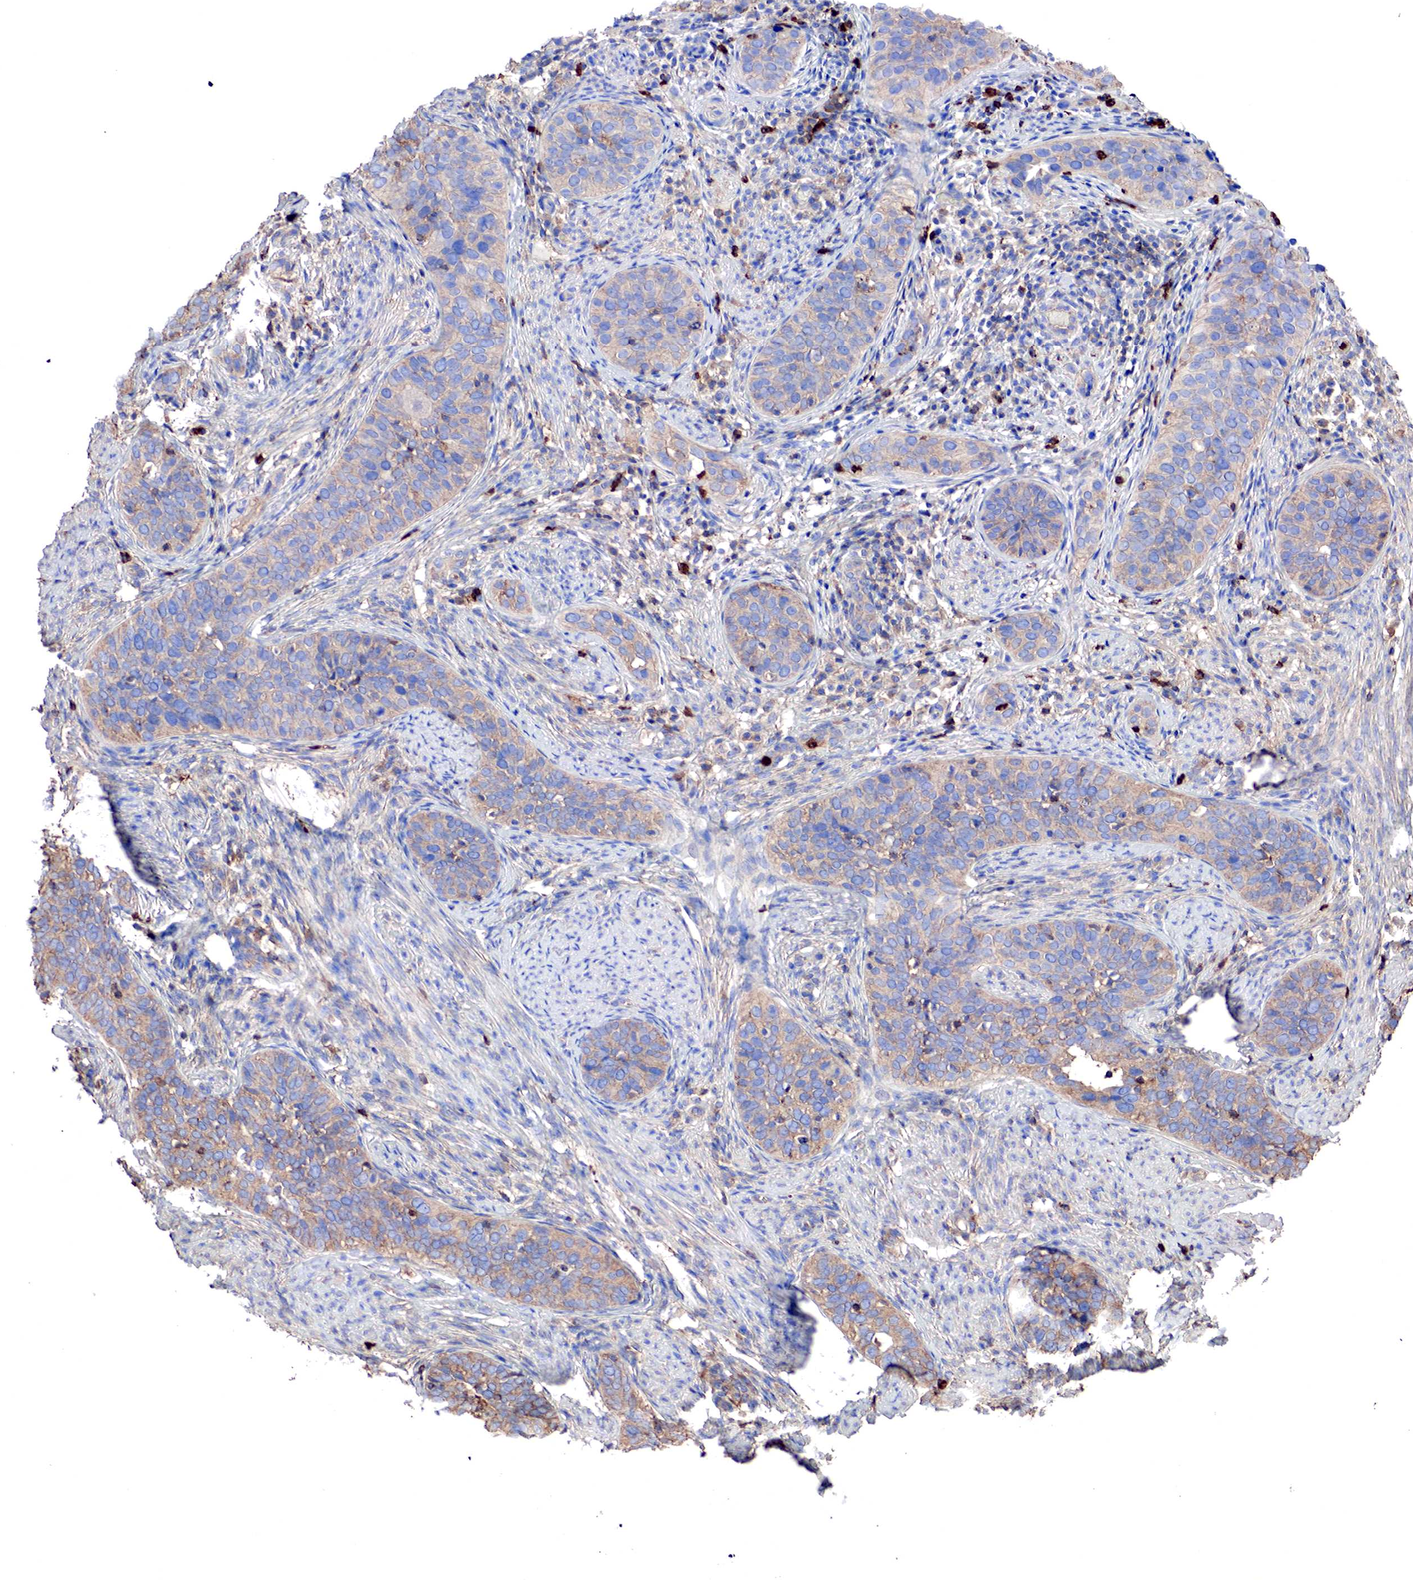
{"staining": {"intensity": "weak", "quantity": "25%-75%", "location": "cytoplasmic/membranous"}, "tissue": "cervical cancer", "cell_type": "Tumor cells", "image_type": "cancer", "snomed": [{"axis": "morphology", "description": "Squamous cell carcinoma, NOS"}, {"axis": "topography", "description": "Cervix"}], "caption": "A photomicrograph showing weak cytoplasmic/membranous positivity in approximately 25%-75% of tumor cells in cervical squamous cell carcinoma, as visualized by brown immunohistochemical staining.", "gene": "G6PD", "patient": {"sex": "female", "age": 31}}